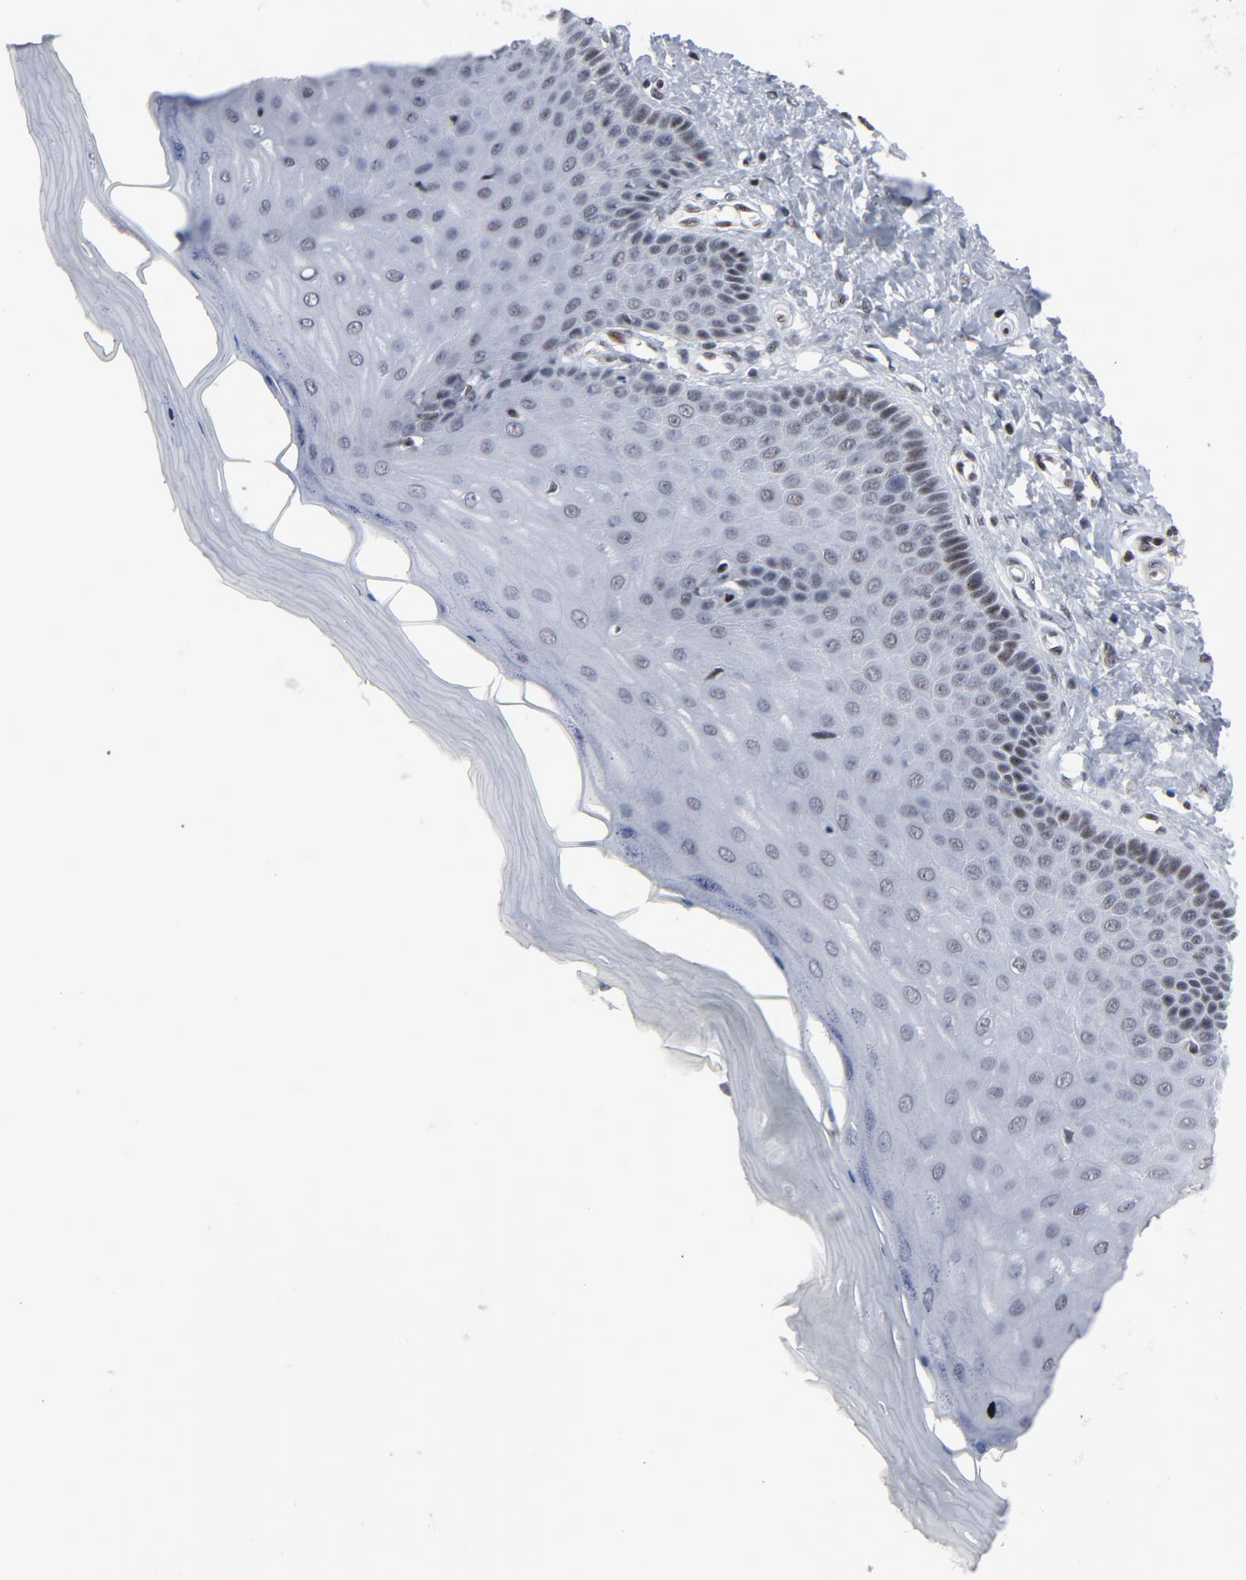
{"staining": {"intensity": "negative", "quantity": "none", "location": "none"}, "tissue": "cervix", "cell_type": "Glandular cells", "image_type": "normal", "snomed": [{"axis": "morphology", "description": "Normal tissue, NOS"}, {"axis": "topography", "description": "Cervix"}], "caption": "This photomicrograph is of normal cervix stained with IHC to label a protein in brown with the nuclei are counter-stained blue. There is no expression in glandular cells. Brightfield microscopy of IHC stained with DAB (3,3'-diaminobenzidine) (brown) and hematoxylin (blue), captured at high magnification.", "gene": "GABPA", "patient": {"sex": "female", "age": 55}}